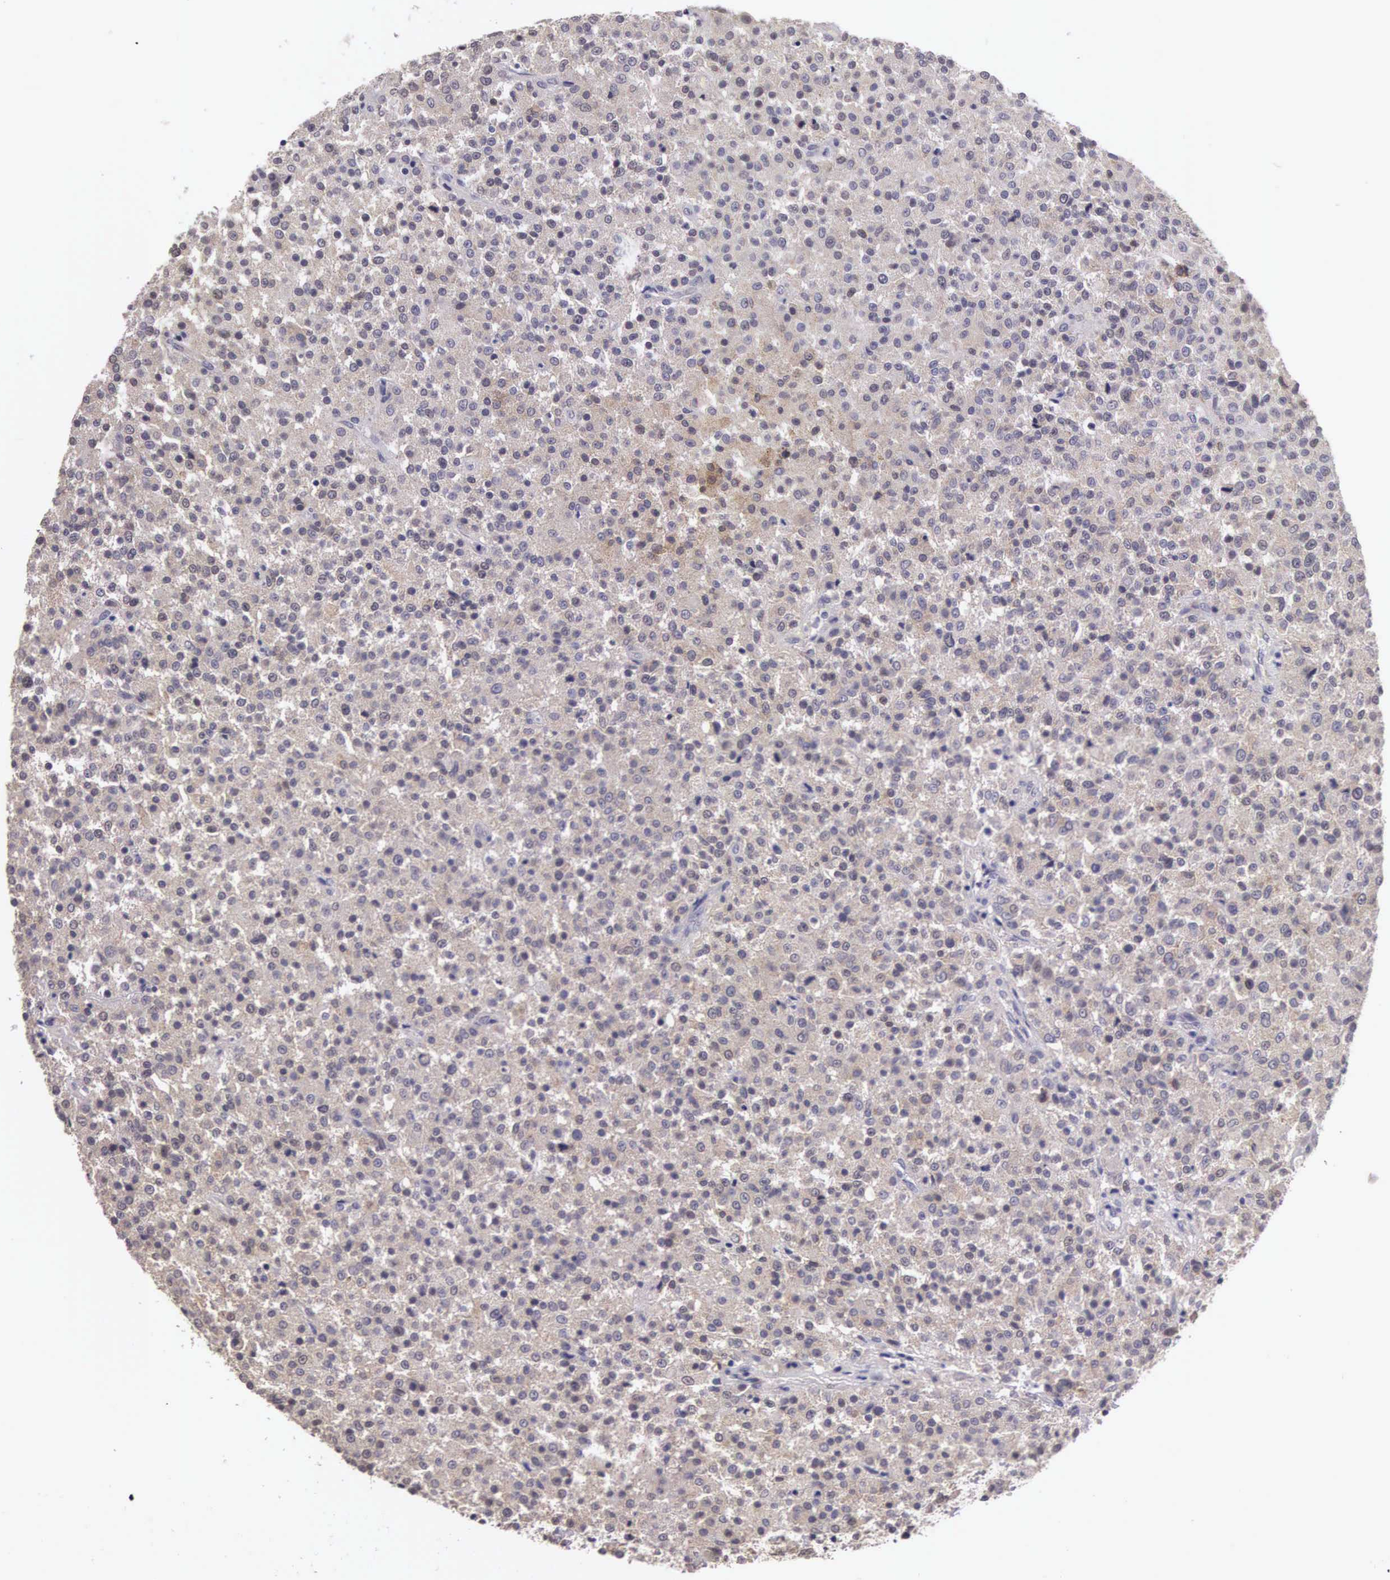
{"staining": {"intensity": "weak", "quantity": ">75%", "location": "cytoplasmic/membranous"}, "tissue": "testis cancer", "cell_type": "Tumor cells", "image_type": "cancer", "snomed": [{"axis": "morphology", "description": "Seminoma, NOS"}, {"axis": "topography", "description": "Testis"}], "caption": "Human testis seminoma stained with a brown dye shows weak cytoplasmic/membranous positive expression in about >75% of tumor cells.", "gene": "CDC45", "patient": {"sex": "male", "age": 59}}